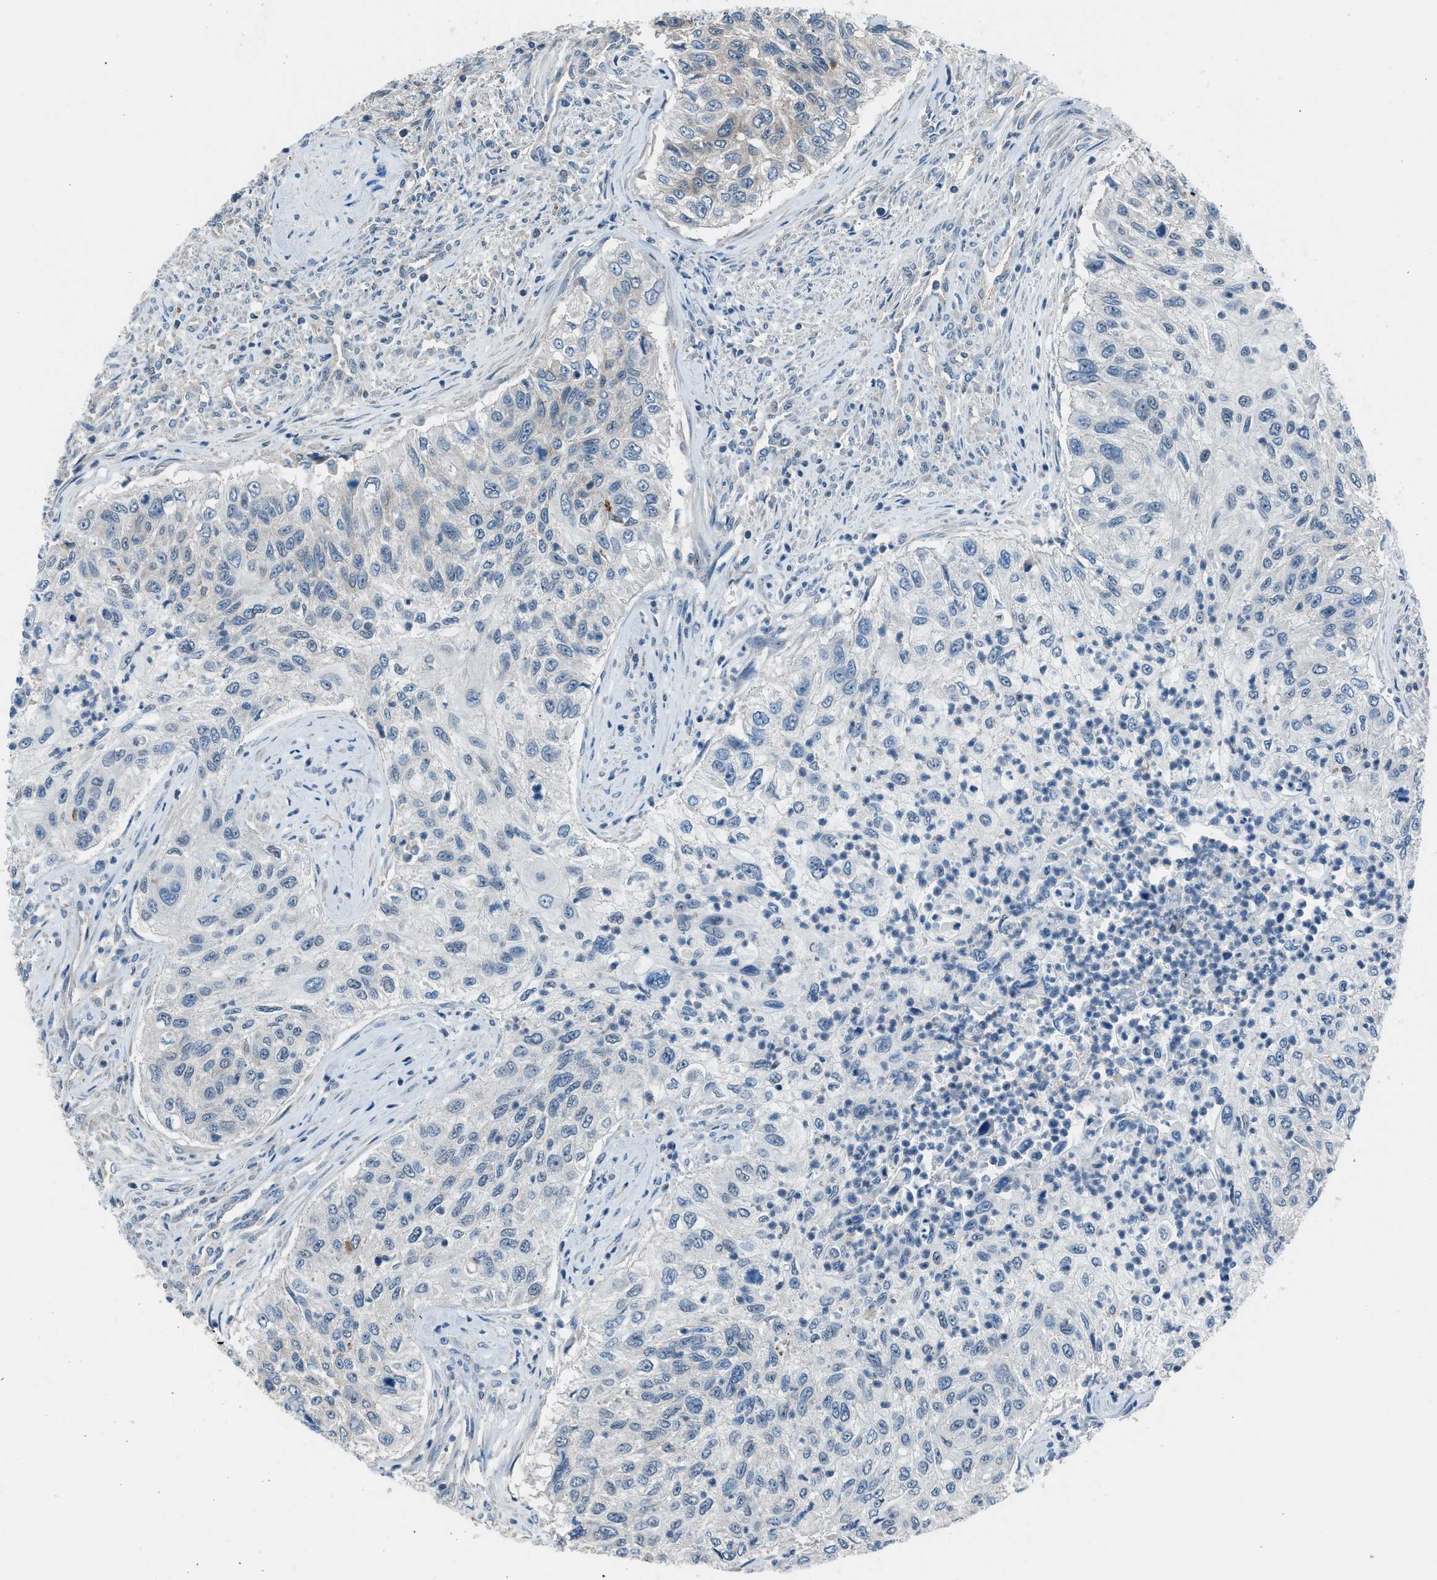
{"staining": {"intensity": "negative", "quantity": "none", "location": "none"}, "tissue": "urothelial cancer", "cell_type": "Tumor cells", "image_type": "cancer", "snomed": [{"axis": "morphology", "description": "Urothelial carcinoma, High grade"}, {"axis": "topography", "description": "Urinary bladder"}], "caption": "DAB immunohistochemical staining of high-grade urothelial carcinoma displays no significant expression in tumor cells. (DAB immunohistochemistry with hematoxylin counter stain).", "gene": "LMLN", "patient": {"sex": "female", "age": 60}}